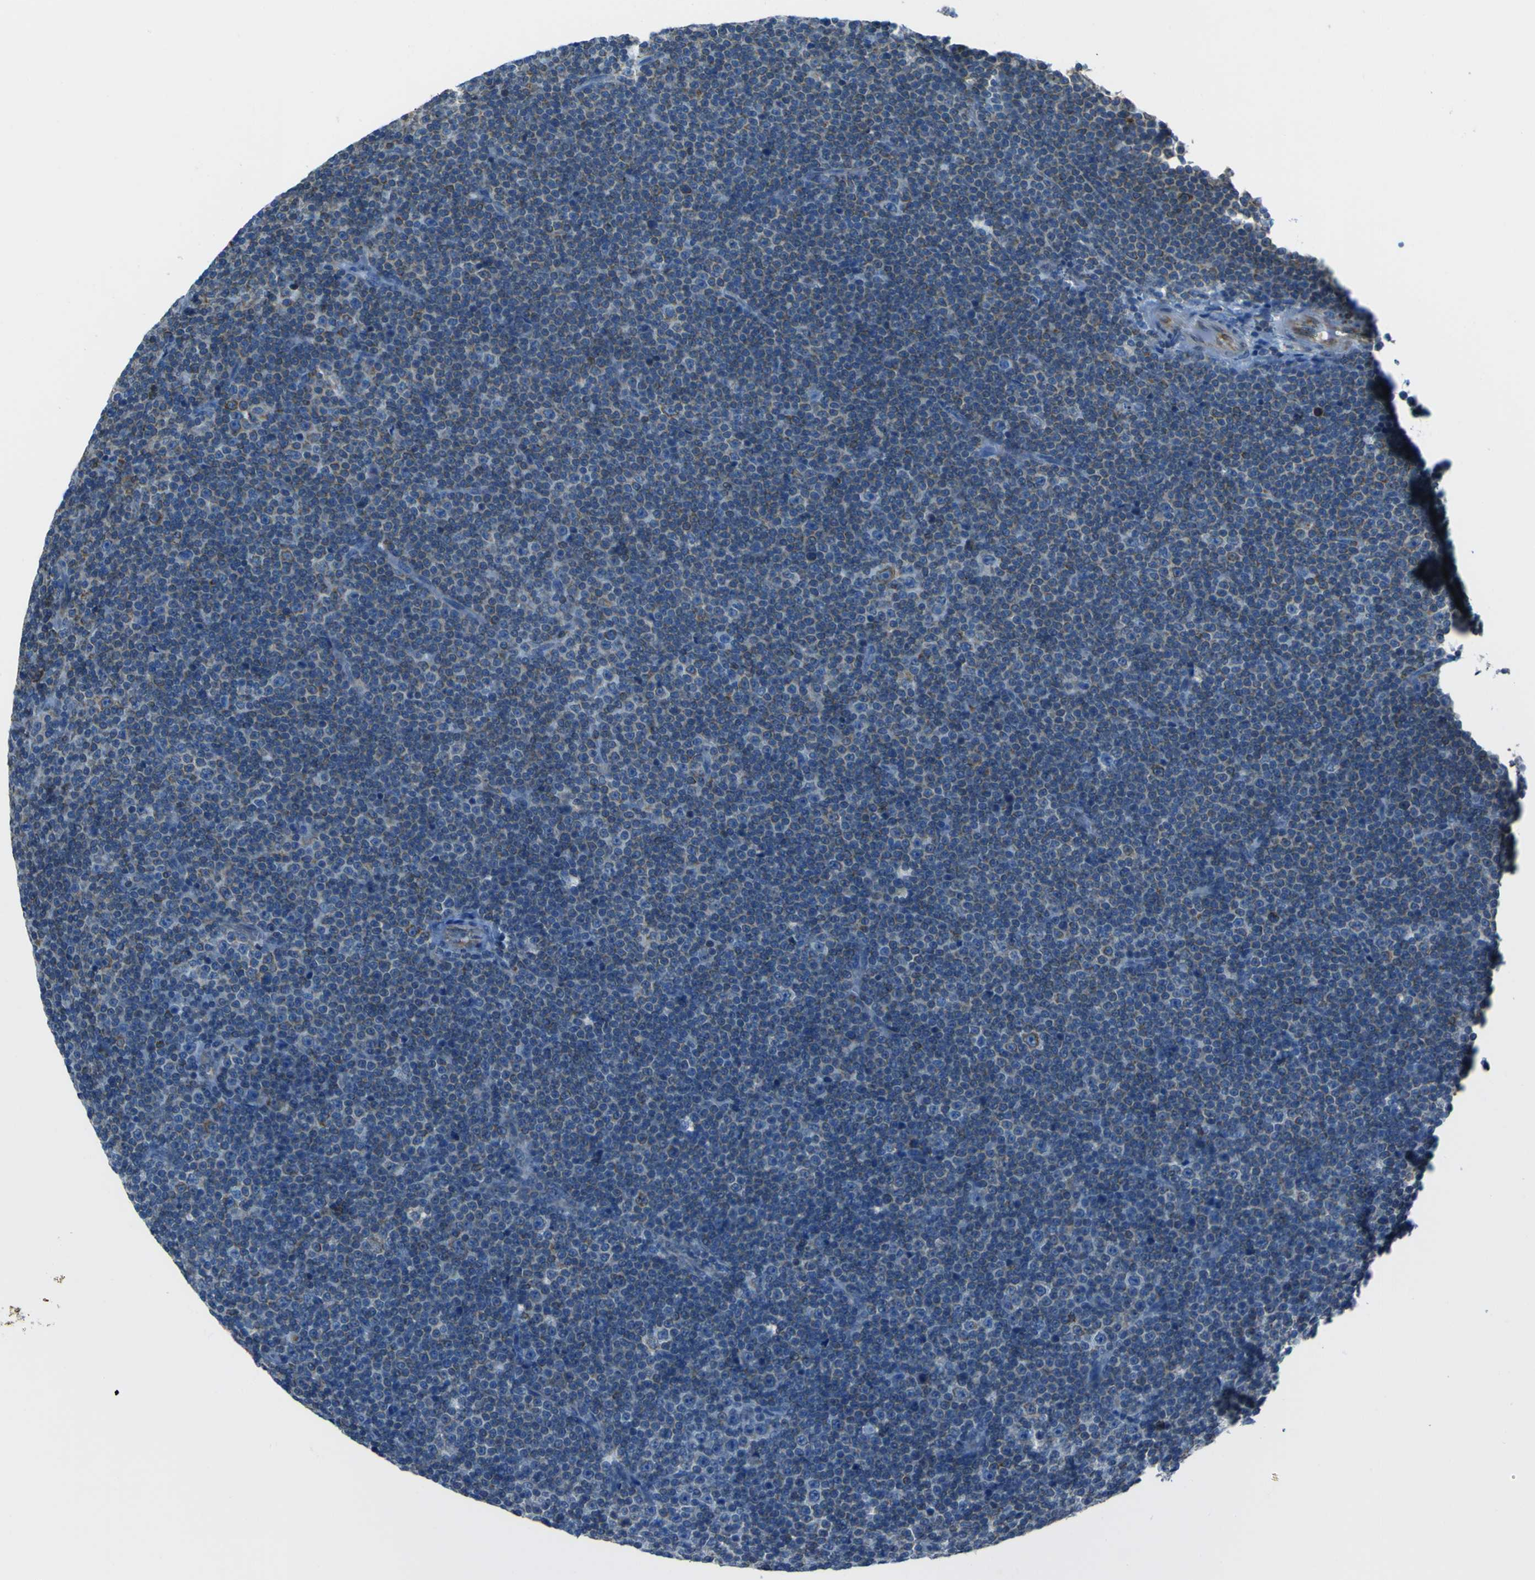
{"staining": {"intensity": "moderate", "quantity": "25%-75%", "location": "cytoplasmic/membranous"}, "tissue": "lymphoma", "cell_type": "Tumor cells", "image_type": "cancer", "snomed": [{"axis": "morphology", "description": "Malignant lymphoma, non-Hodgkin's type, Low grade"}, {"axis": "topography", "description": "Lymph node"}], "caption": "The immunohistochemical stain highlights moderate cytoplasmic/membranous positivity in tumor cells of lymphoma tissue.", "gene": "STIM1", "patient": {"sex": "female", "age": 67}}